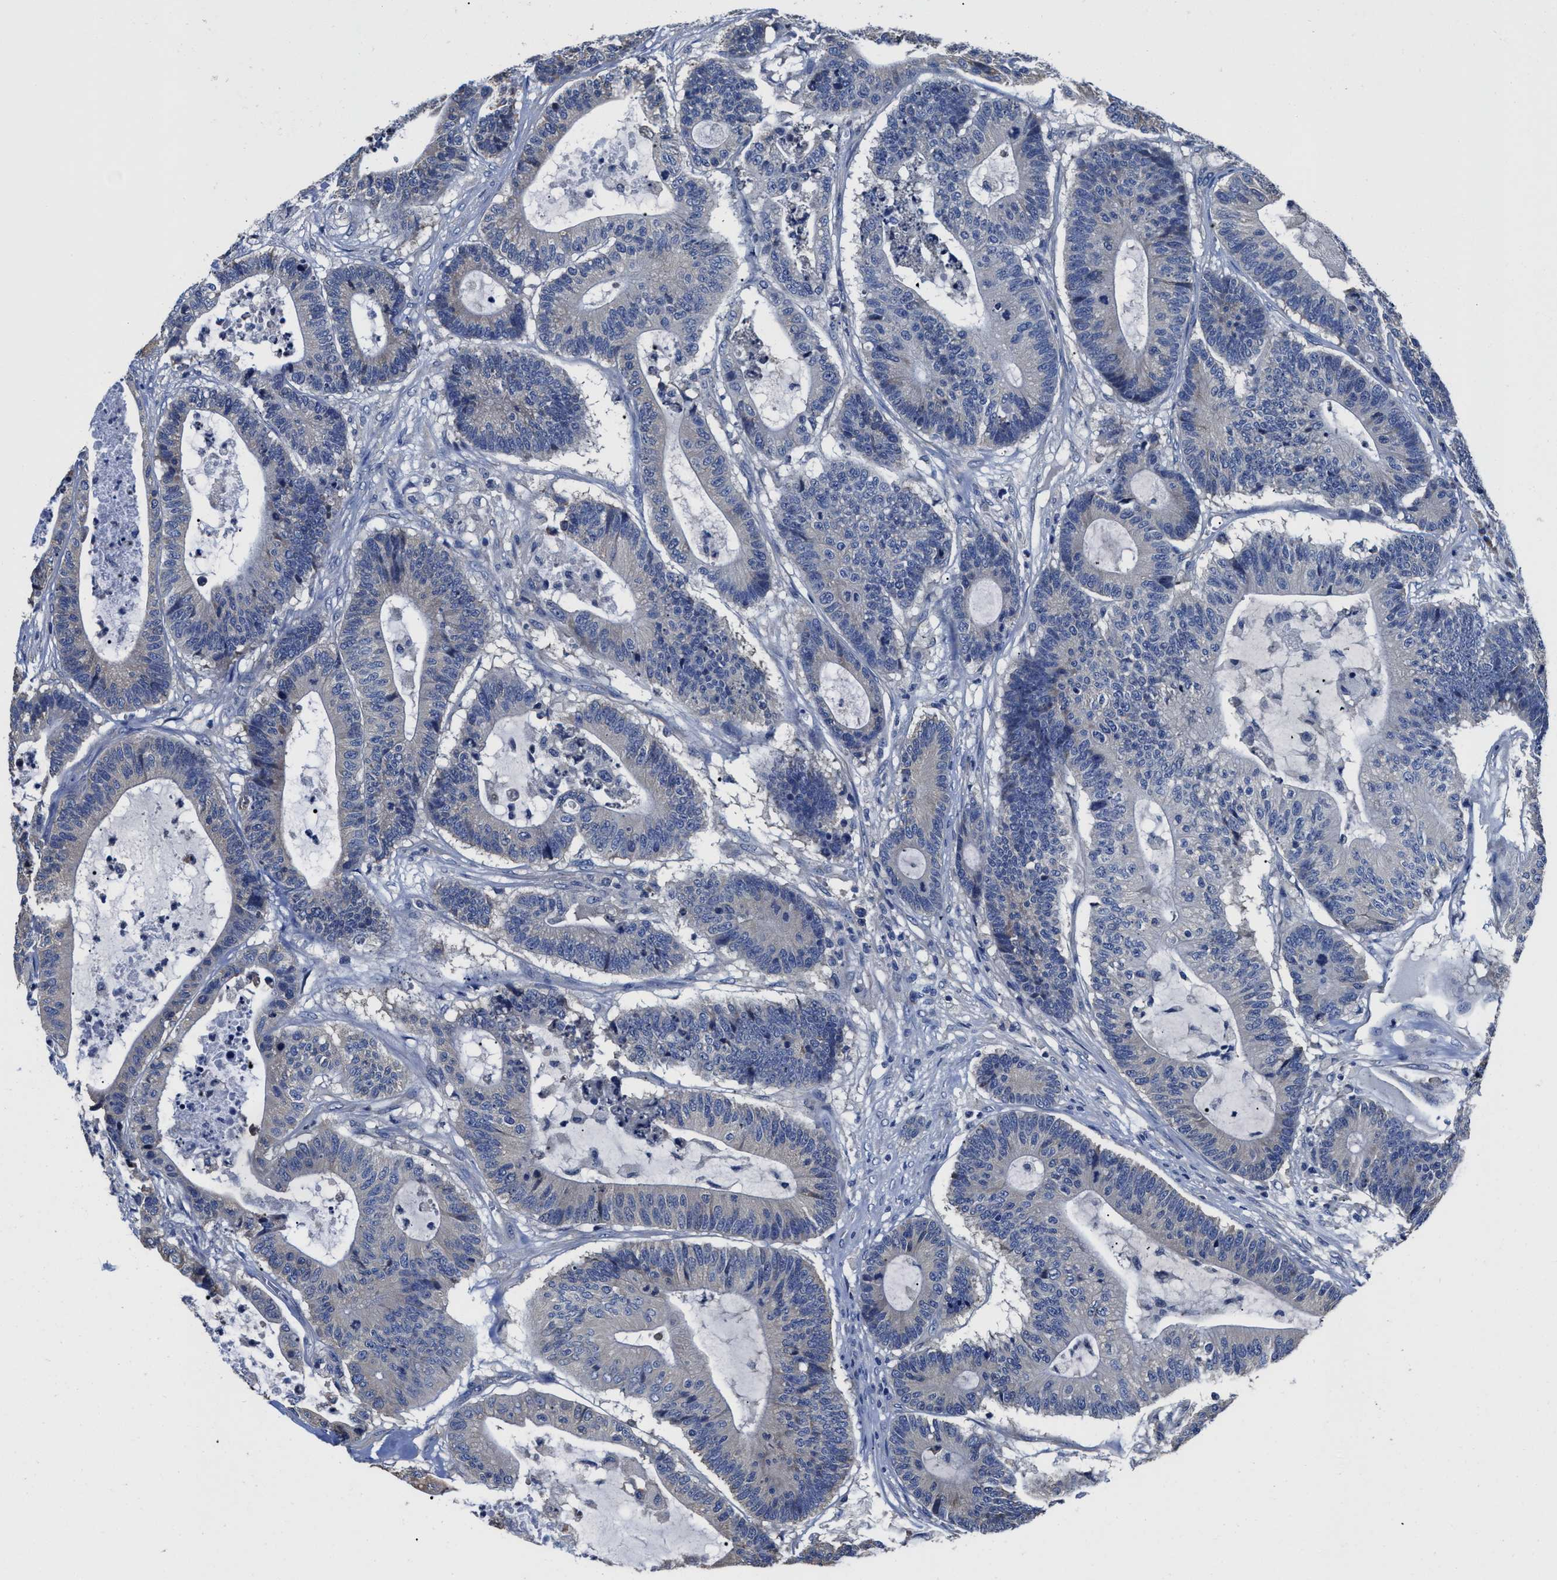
{"staining": {"intensity": "negative", "quantity": "none", "location": "none"}, "tissue": "colorectal cancer", "cell_type": "Tumor cells", "image_type": "cancer", "snomed": [{"axis": "morphology", "description": "Adenocarcinoma, NOS"}, {"axis": "topography", "description": "Colon"}], "caption": "There is no significant expression in tumor cells of colorectal adenocarcinoma.", "gene": "SRPK2", "patient": {"sex": "female", "age": 84}}